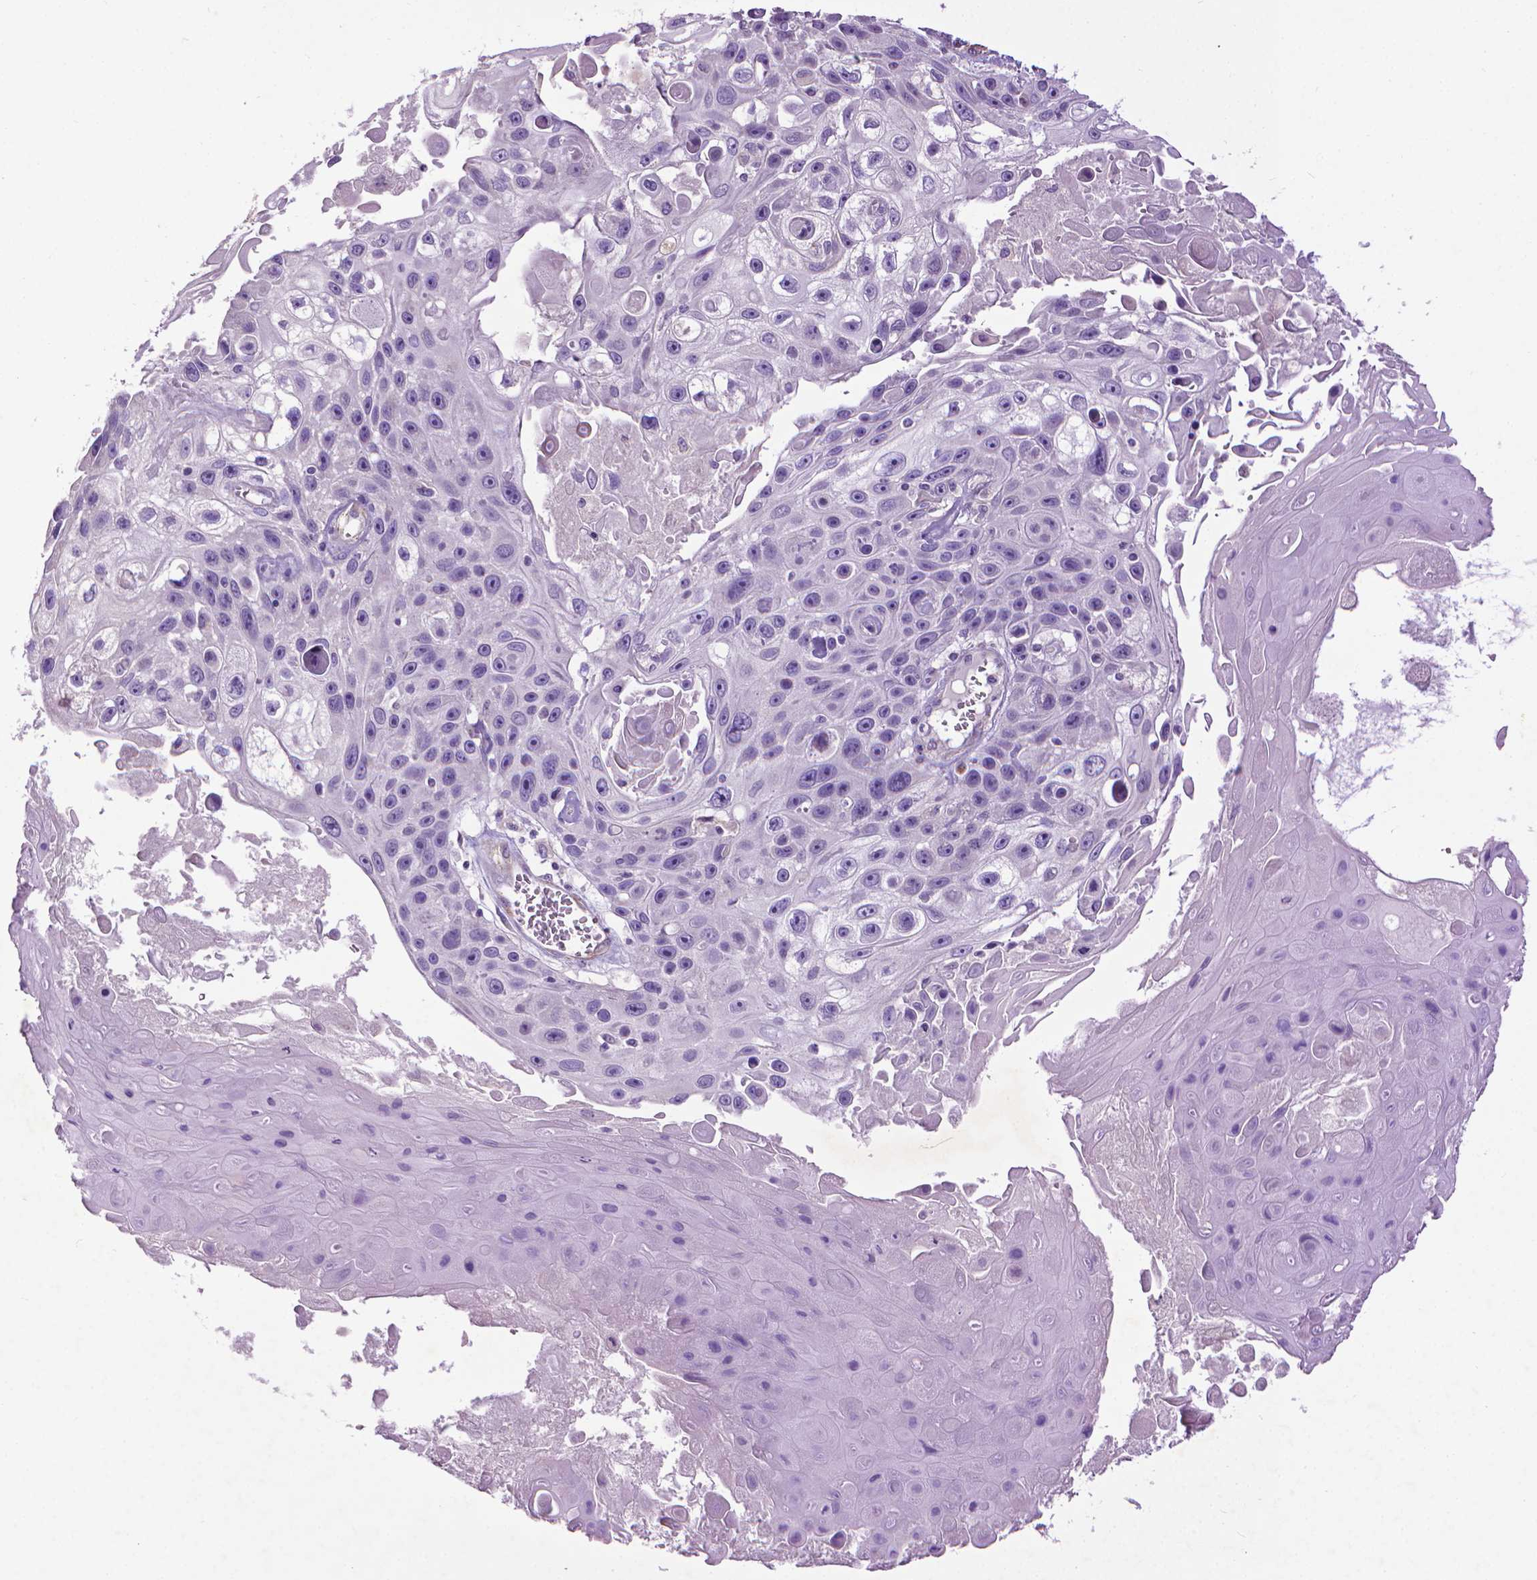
{"staining": {"intensity": "negative", "quantity": "none", "location": "none"}, "tissue": "skin cancer", "cell_type": "Tumor cells", "image_type": "cancer", "snomed": [{"axis": "morphology", "description": "Squamous cell carcinoma, NOS"}, {"axis": "topography", "description": "Skin"}], "caption": "Skin squamous cell carcinoma stained for a protein using IHC shows no staining tumor cells.", "gene": "AQP10", "patient": {"sex": "male", "age": 82}}